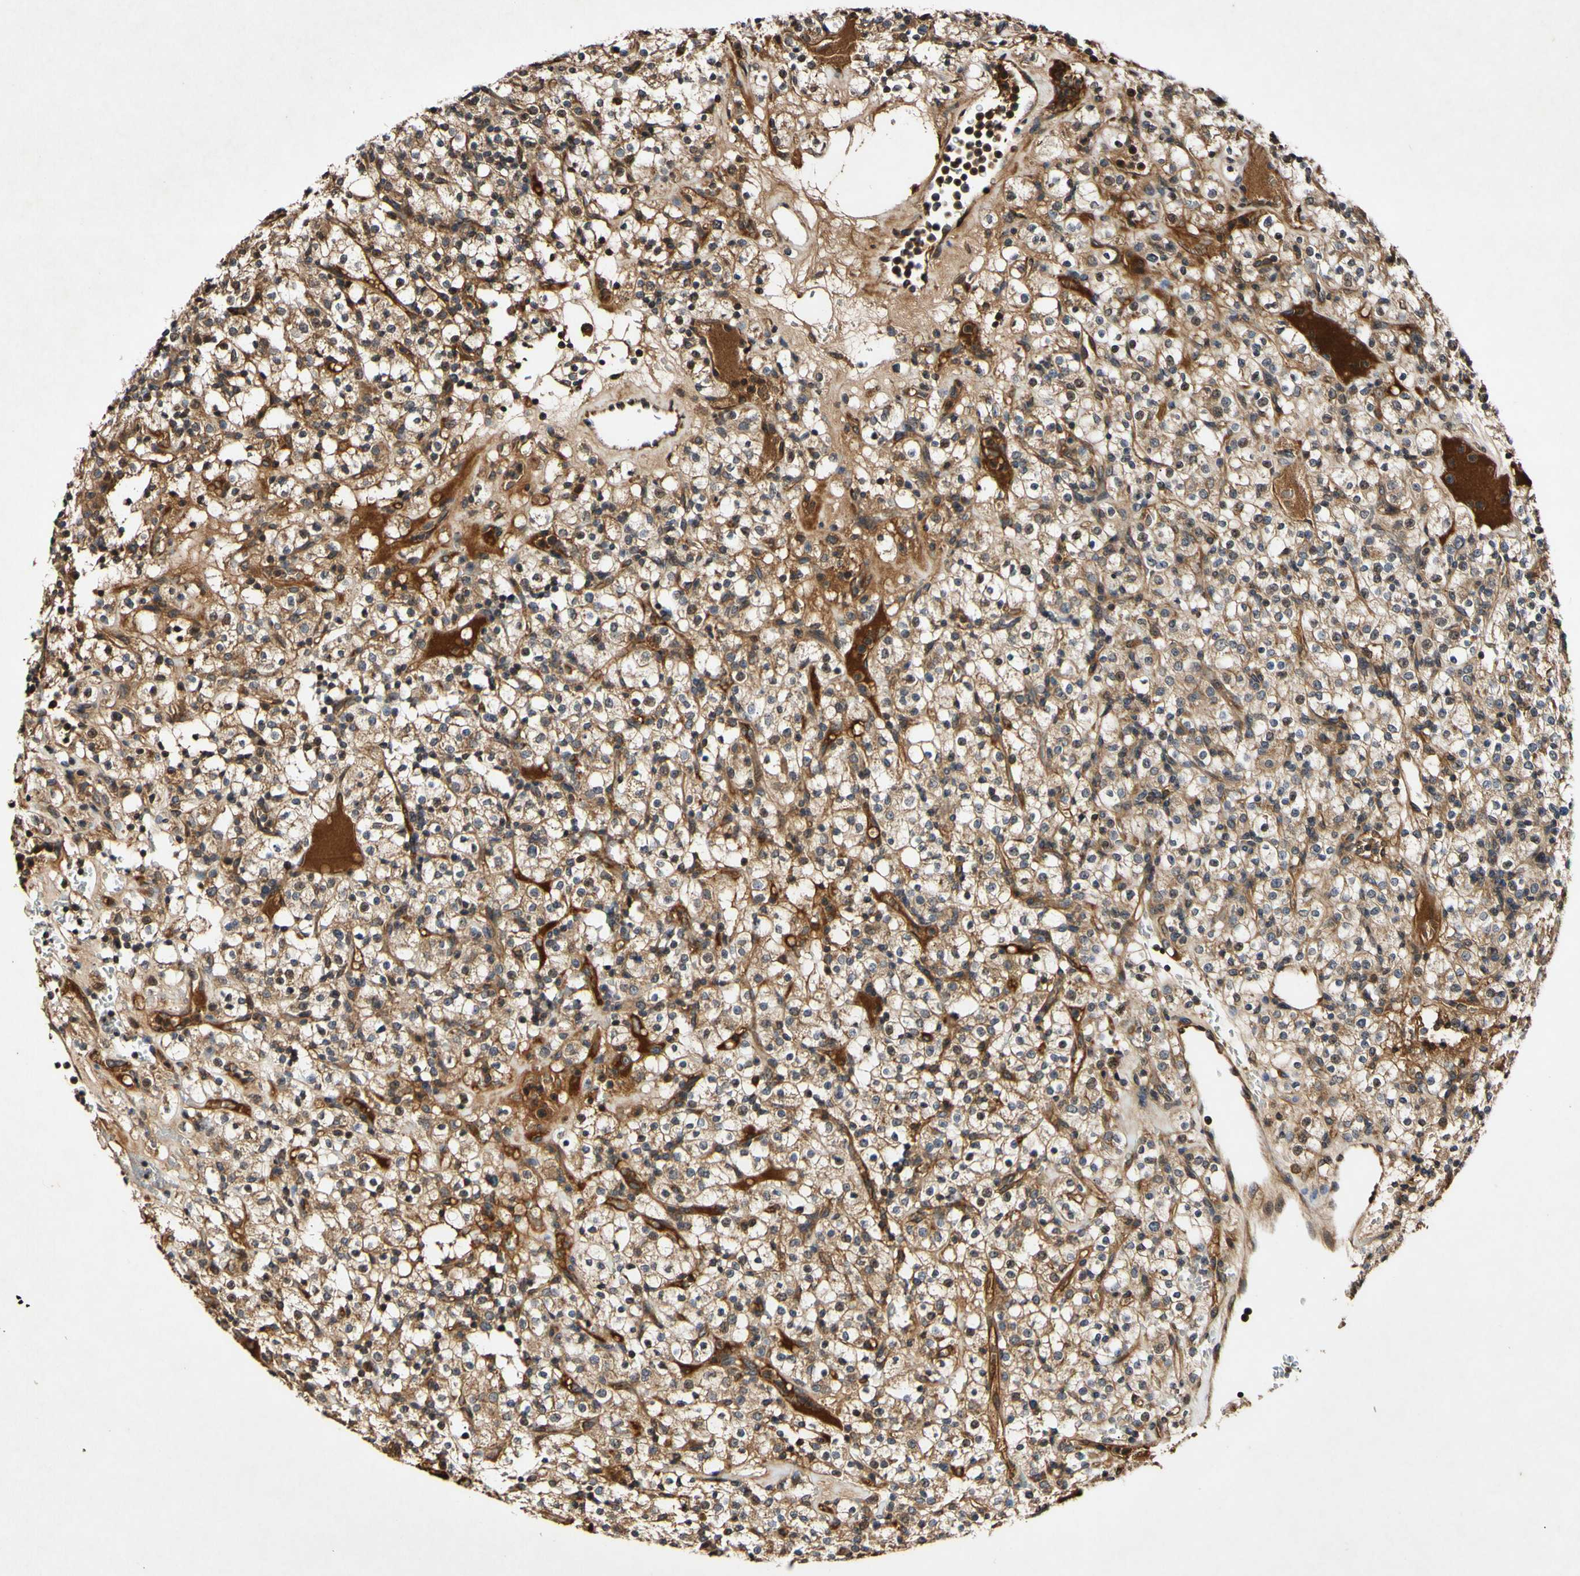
{"staining": {"intensity": "moderate", "quantity": "25%-75%", "location": "cytoplasmic/membranous"}, "tissue": "renal cancer", "cell_type": "Tumor cells", "image_type": "cancer", "snomed": [{"axis": "morphology", "description": "Normal tissue, NOS"}, {"axis": "morphology", "description": "Adenocarcinoma, NOS"}, {"axis": "topography", "description": "Kidney"}], "caption": "This image exhibits immunohistochemistry staining of adenocarcinoma (renal), with medium moderate cytoplasmic/membranous positivity in about 25%-75% of tumor cells.", "gene": "PLAT", "patient": {"sex": "female", "age": 72}}